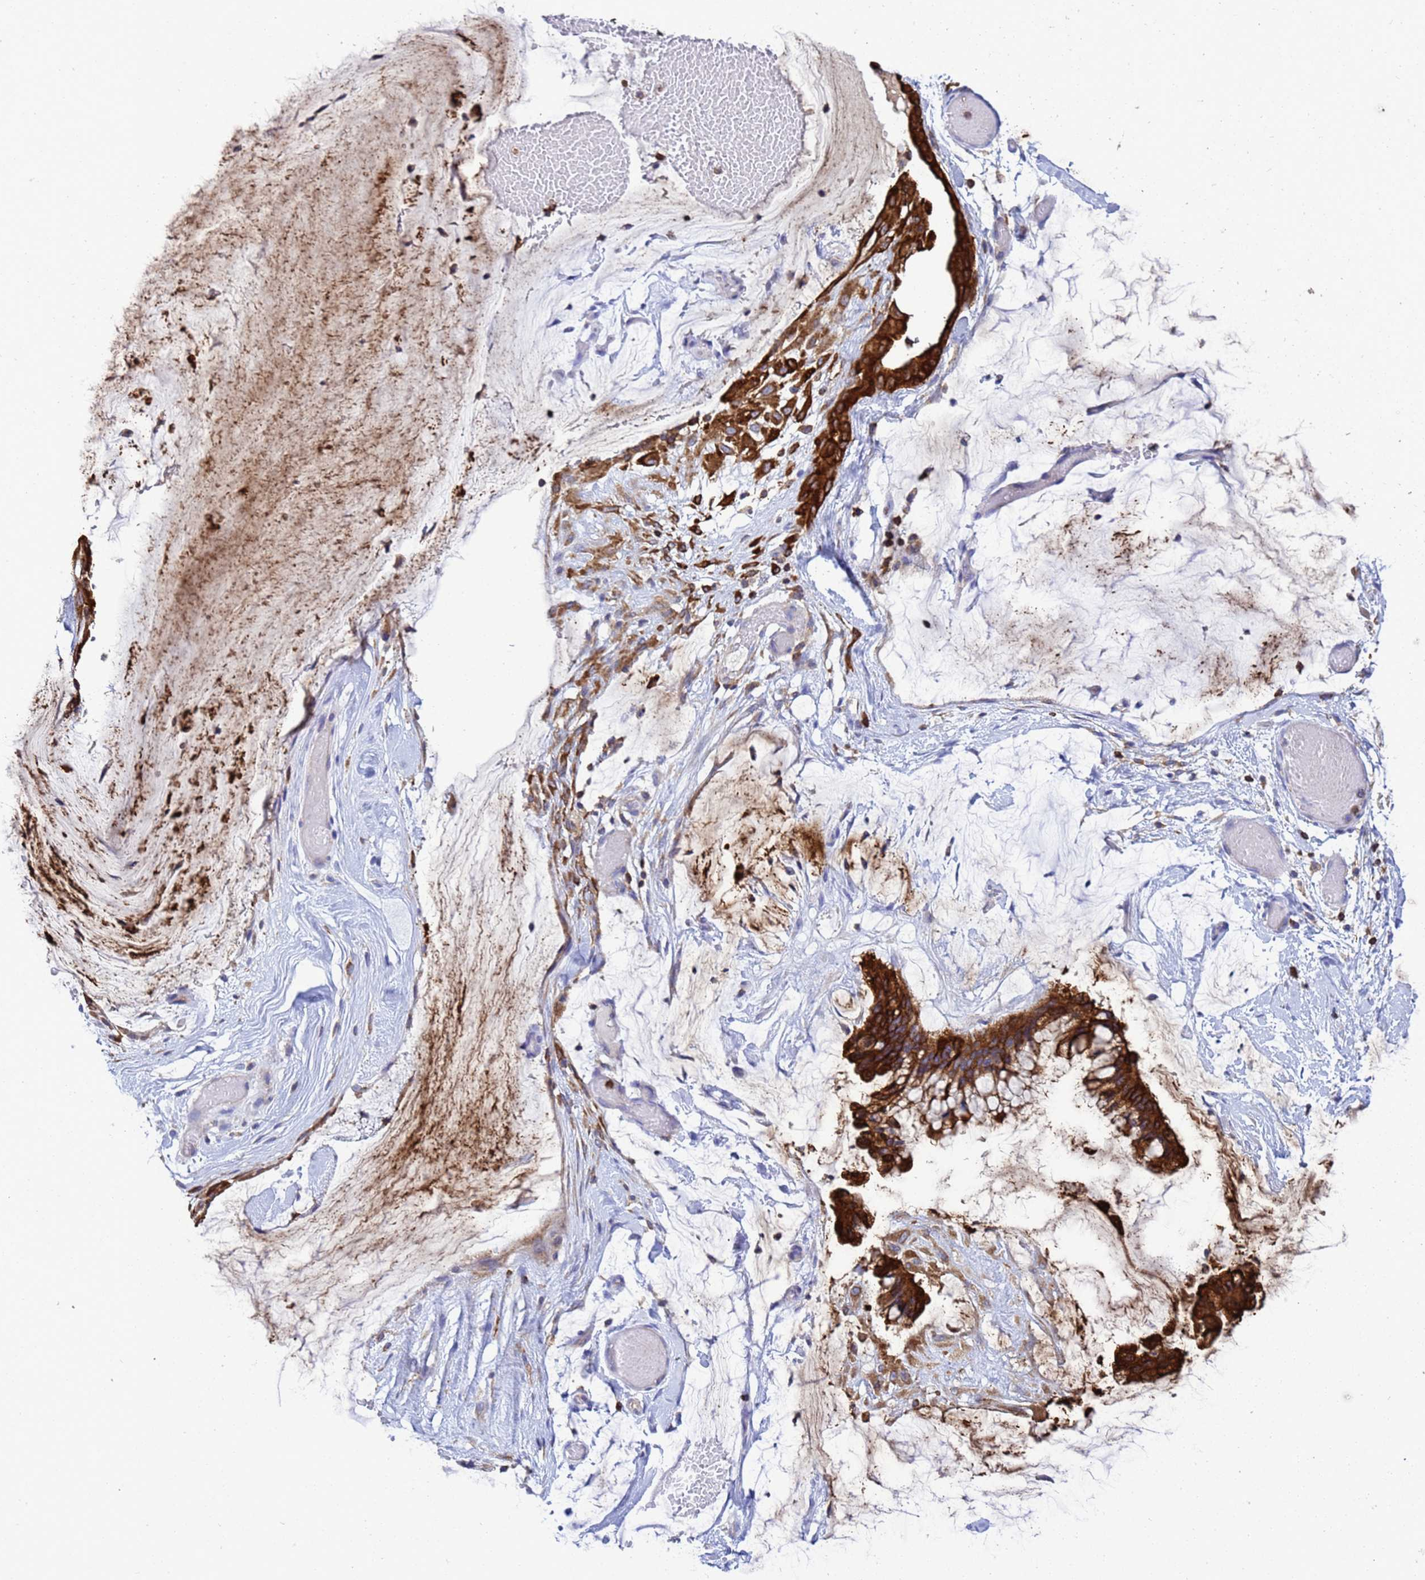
{"staining": {"intensity": "strong", "quantity": ">75%", "location": "cytoplasmic/membranous"}, "tissue": "ovarian cancer", "cell_type": "Tumor cells", "image_type": "cancer", "snomed": [{"axis": "morphology", "description": "Cystadenocarcinoma, mucinous, NOS"}, {"axis": "topography", "description": "Ovary"}], "caption": "Immunohistochemistry histopathology image of neoplastic tissue: ovarian mucinous cystadenocarcinoma stained using immunohistochemistry shows high levels of strong protein expression localized specifically in the cytoplasmic/membranous of tumor cells, appearing as a cytoplasmic/membranous brown color.", "gene": "EZR", "patient": {"sex": "female", "age": 39}}